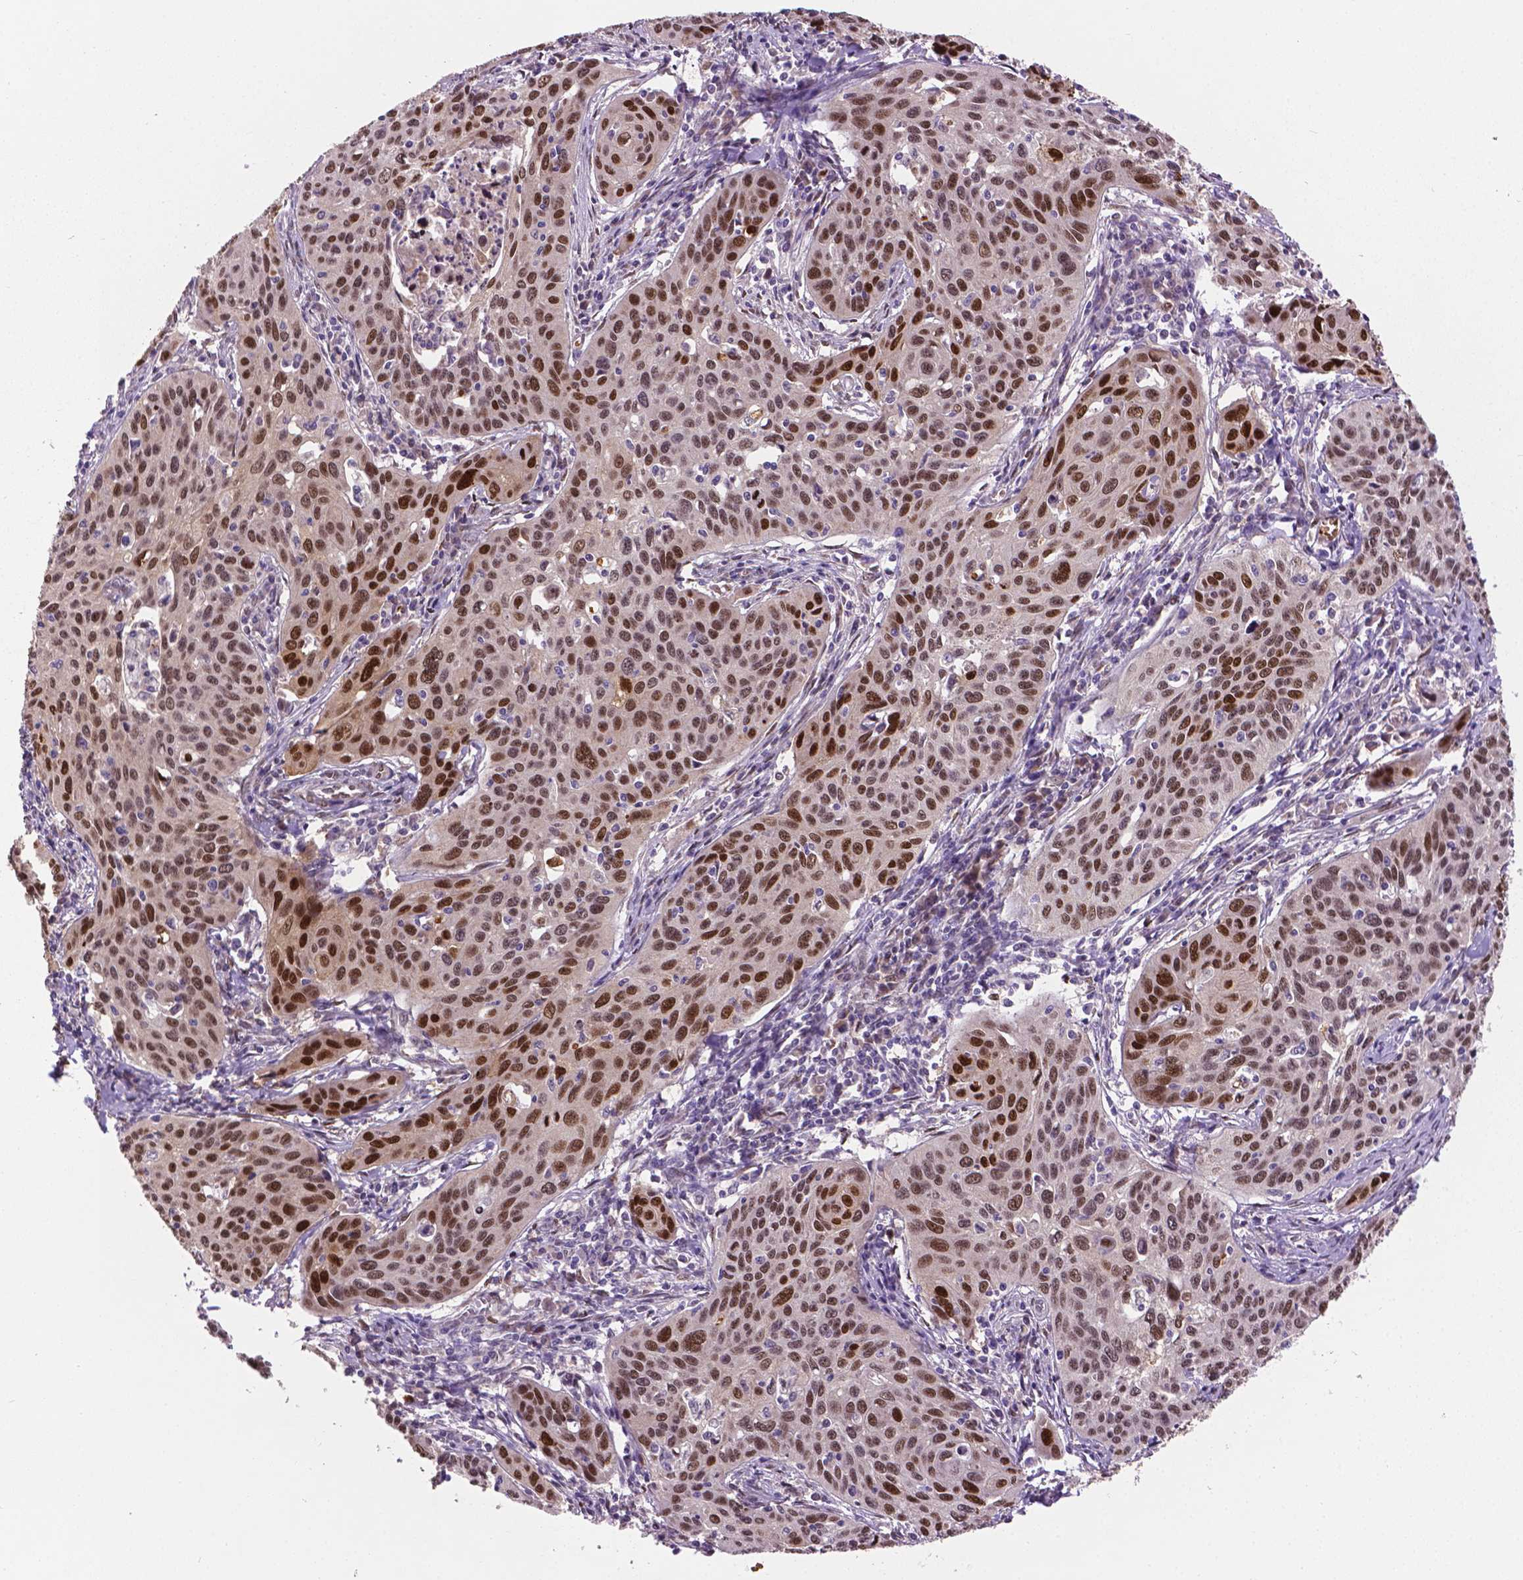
{"staining": {"intensity": "moderate", "quantity": ">75%", "location": "nuclear"}, "tissue": "cervical cancer", "cell_type": "Tumor cells", "image_type": "cancer", "snomed": [{"axis": "morphology", "description": "Squamous cell carcinoma, NOS"}, {"axis": "topography", "description": "Cervix"}], "caption": "Immunohistochemical staining of human cervical squamous cell carcinoma exhibits moderate nuclear protein expression in approximately >75% of tumor cells.", "gene": "IRF6", "patient": {"sex": "female", "age": 31}}